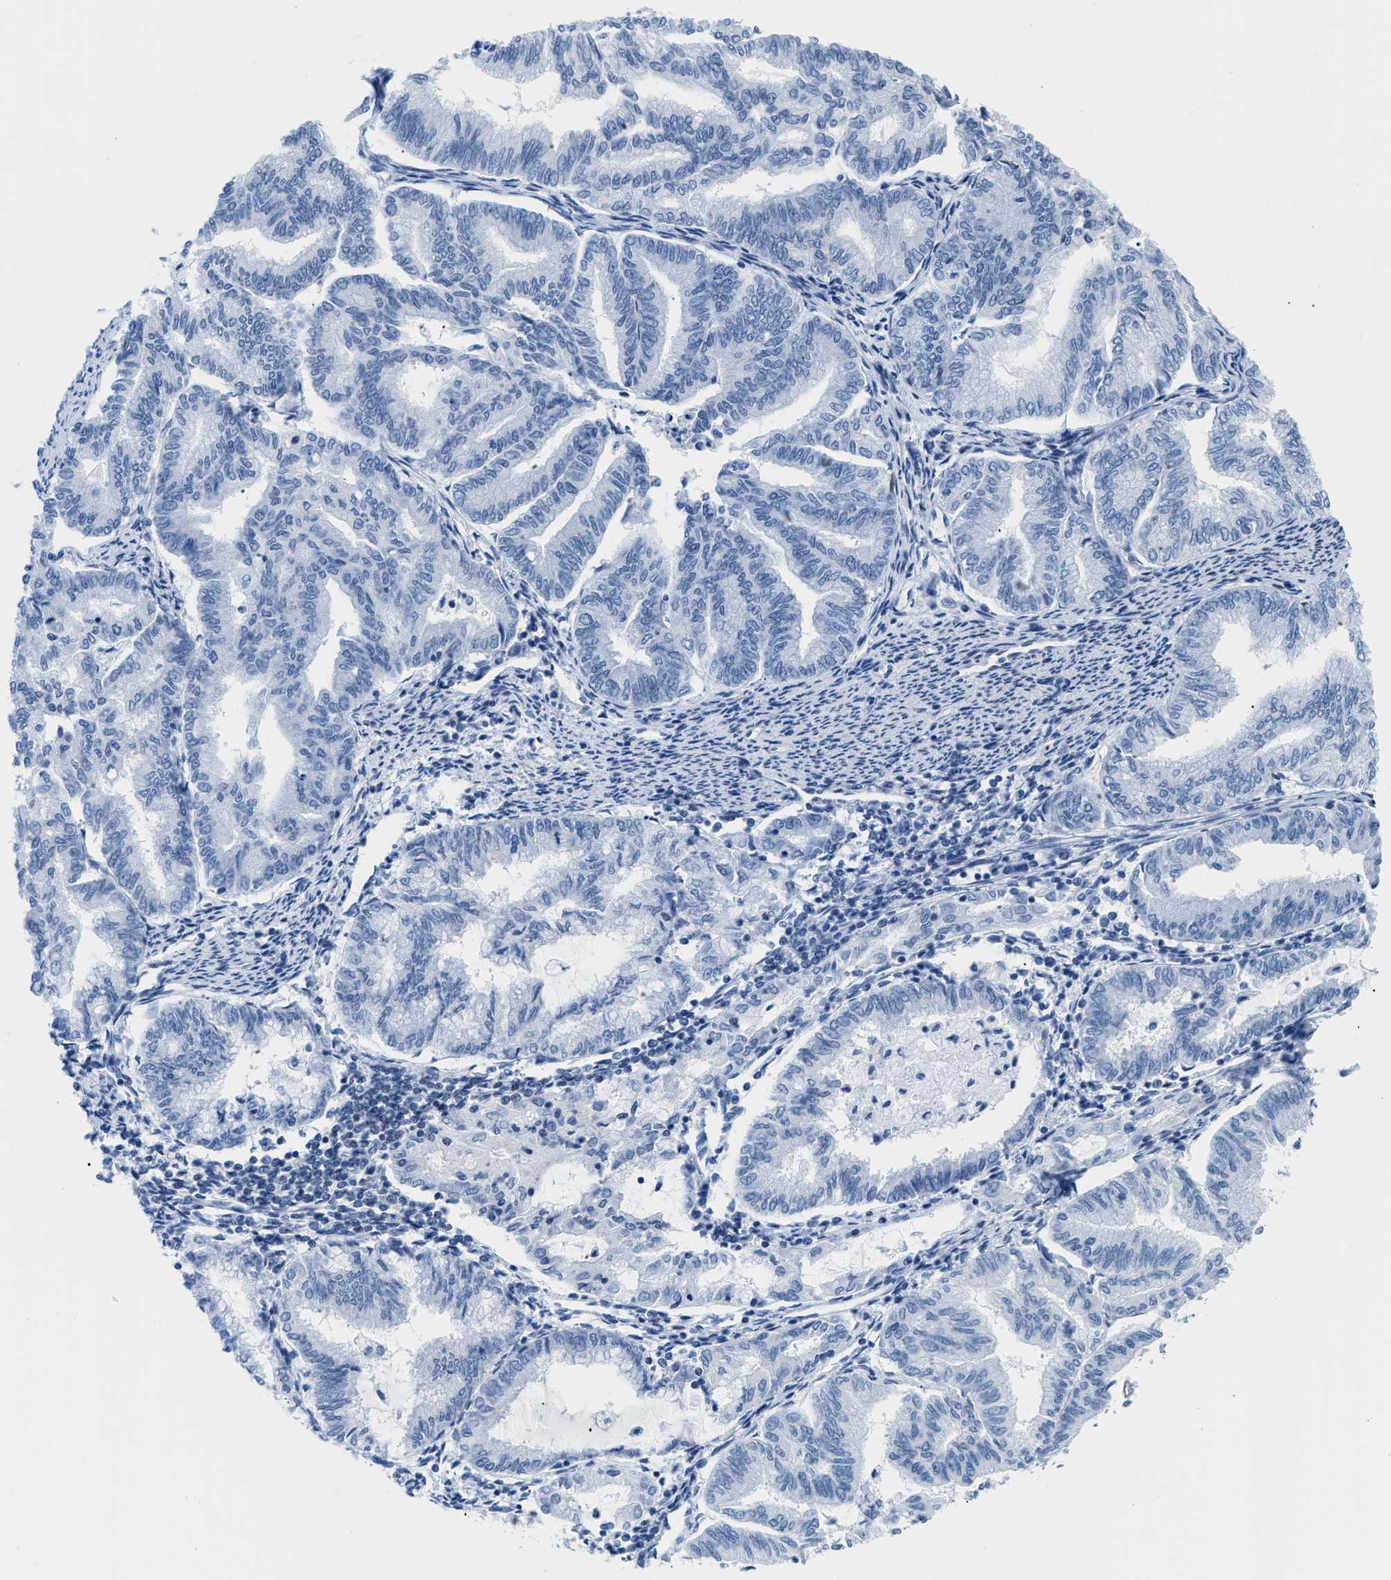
{"staining": {"intensity": "negative", "quantity": "none", "location": "none"}, "tissue": "endometrial cancer", "cell_type": "Tumor cells", "image_type": "cancer", "snomed": [{"axis": "morphology", "description": "Adenocarcinoma, NOS"}, {"axis": "topography", "description": "Endometrium"}], "caption": "High magnification brightfield microscopy of endometrial cancer (adenocarcinoma) stained with DAB (3,3'-diaminobenzidine) (brown) and counterstained with hematoxylin (blue): tumor cells show no significant positivity.", "gene": "CTBP1", "patient": {"sex": "female", "age": 79}}